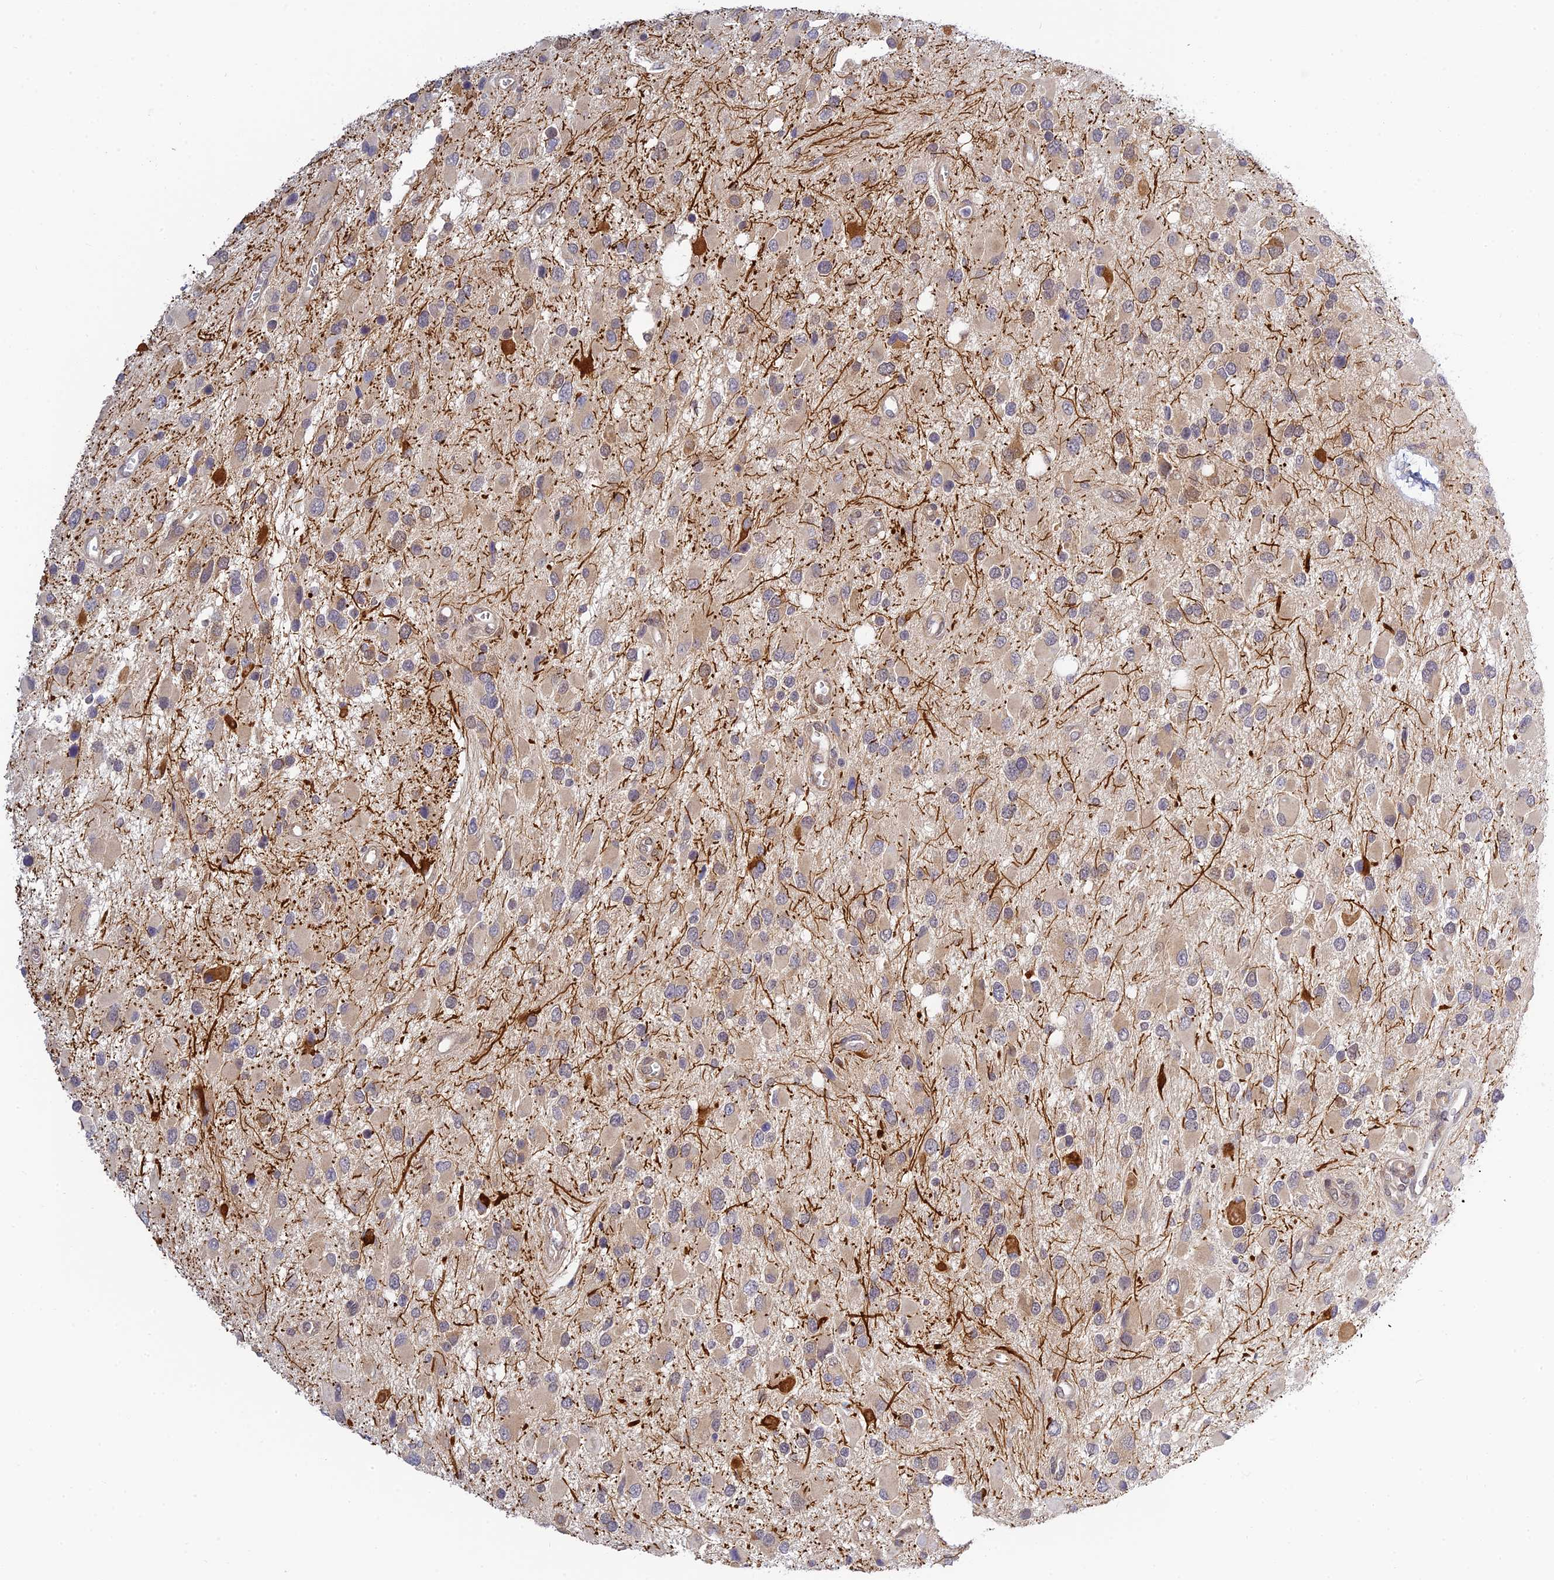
{"staining": {"intensity": "moderate", "quantity": "<25%", "location": "cytoplasmic/membranous"}, "tissue": "glioma", "cell_type": "Tumor cells", "image_type": "cancer", "snomed": [{"axis": "morphology", "description": "Glioma, malignant, High grade"}, {"axis": "topography", "description": "Brain"}], "caption": "Tumor cells show low levels of moderate cytoplasmic/membranous staining in about <25% of cells in human malignant glioma (high-grade).", "gene": "SKIC8", "patient": {"sex": "male", "age": 53}}